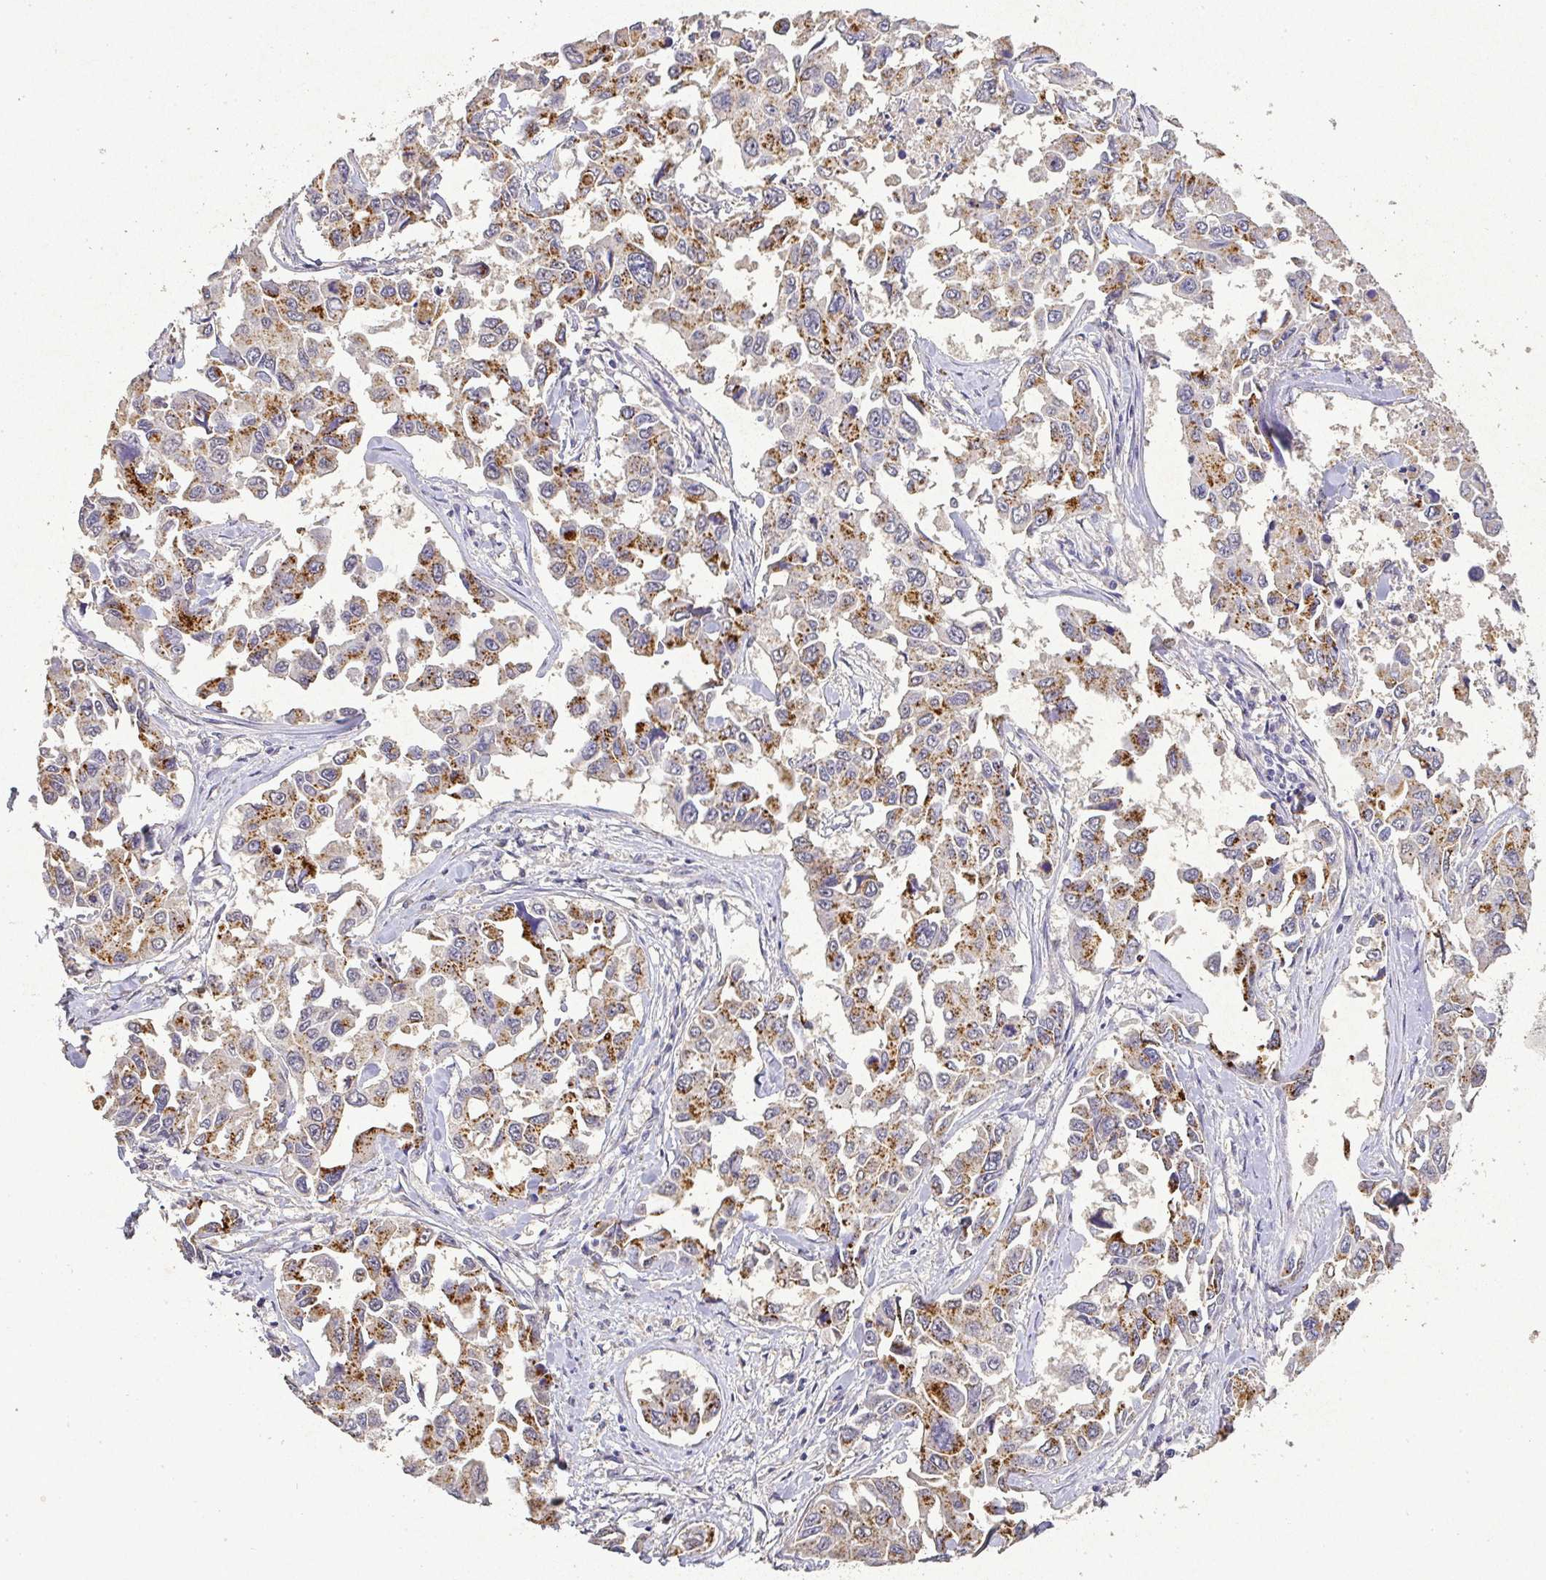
{"staining": {"intensity": "moderate", "quantity": ">75%", "location": "cytoplasmic/membranous"}, "tissue": "lung cancer", "cell_type": "Tumor cells", "image_type": "cancer", "snomed": [{"axis": "morphology", "description": "Adenocarcinoma, NOS"}, {"axis": "topography", "description": "Lung"}], "caption": "Protein expression analysis of human adenocarcinoma (lung) reveals moderate cytoplasmic/membranous positivity in about >75% of tumor cells.", "gene": "RPS2", "patient": {"sex": "male", "age": 64}}